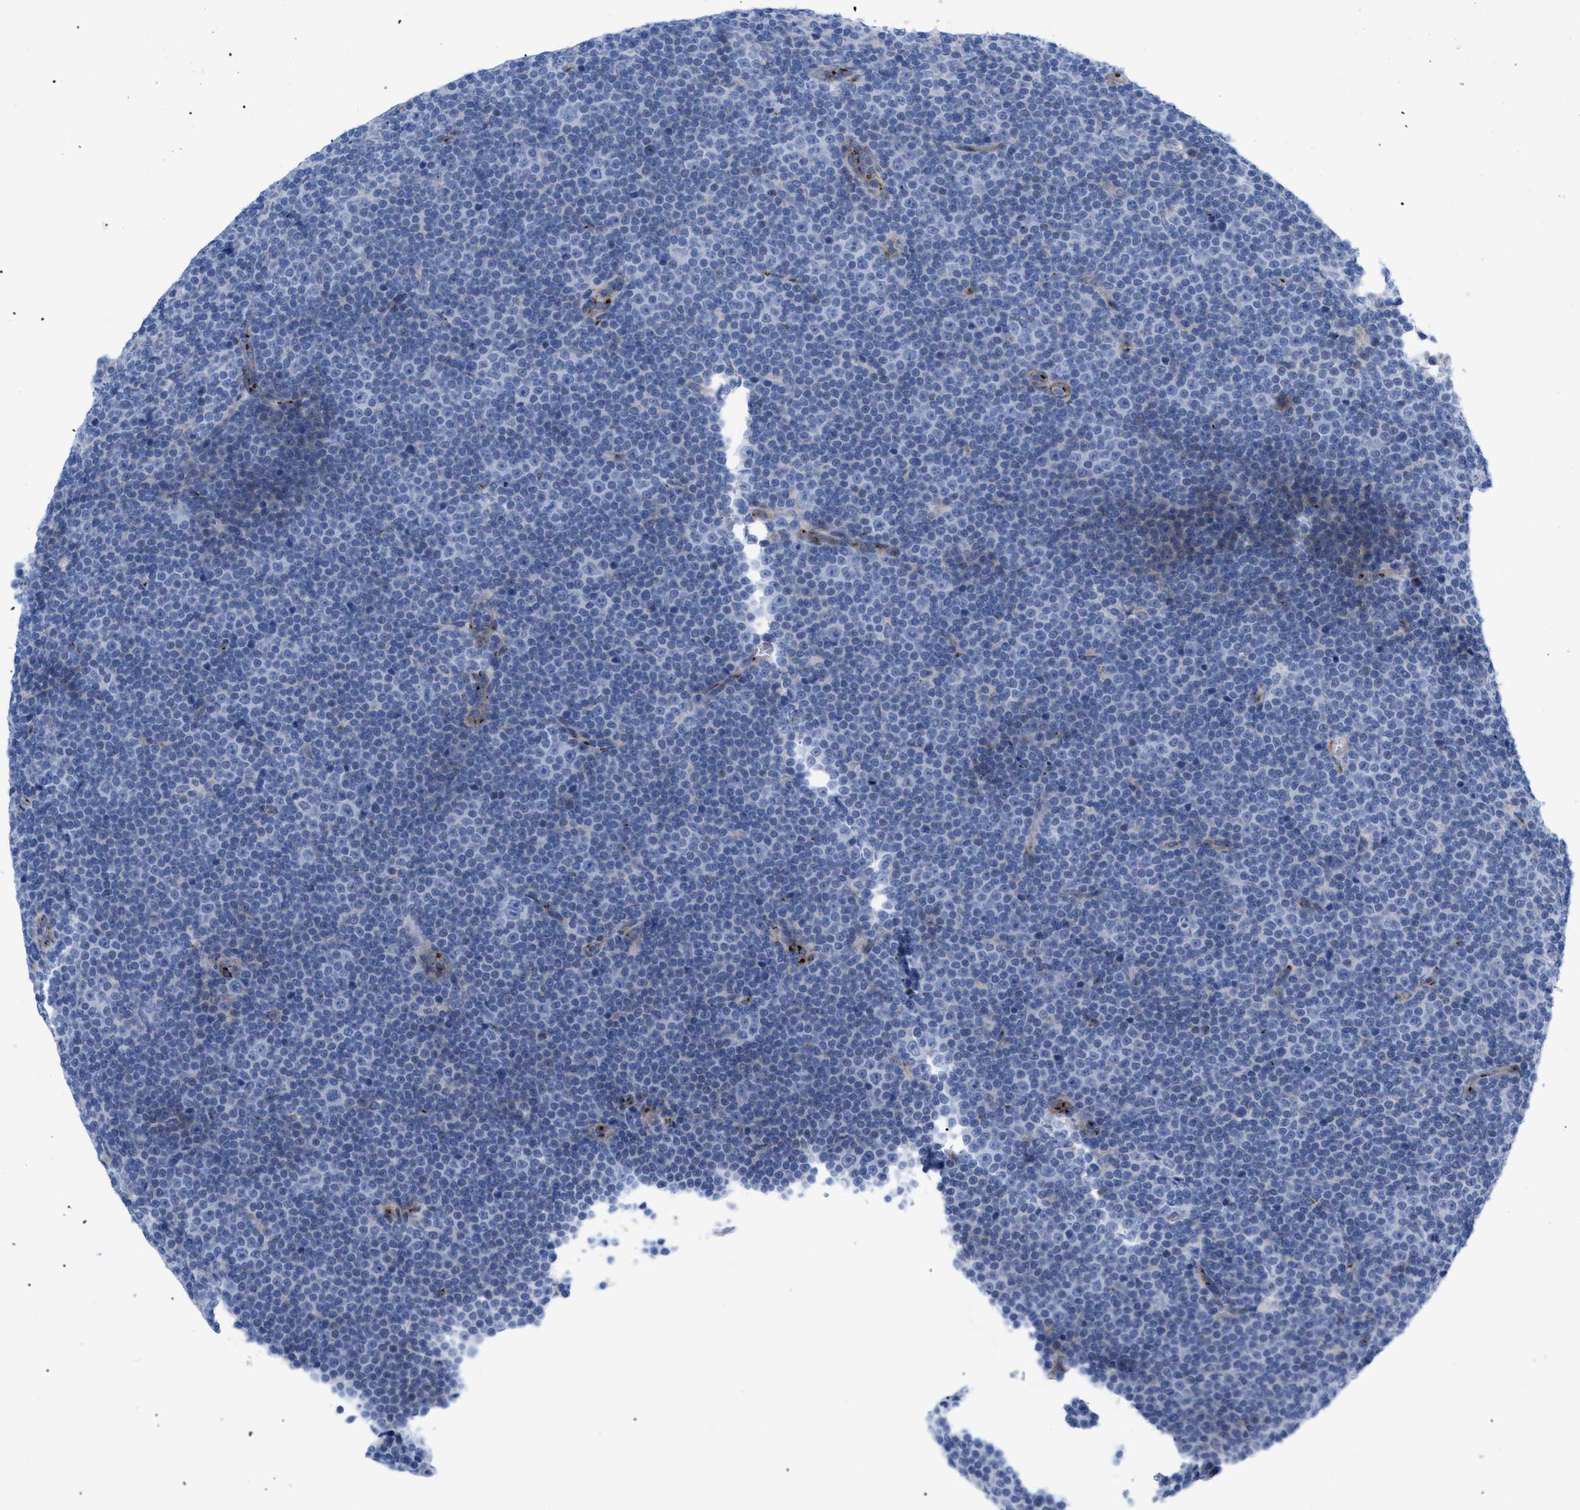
{"staining": {"intensity": "negative", "quantity": "none", "location": "none"}, "tissue": "lymphoma", "cell_type": "Tumor cells", "image_type": "cancer", "snomed": [{"axis": "morphology", "description": "Malignant lymphoma, non-Hodgkin's type, Low grade"}, {"axis": "topography", "description": "Lymph node"}], "caption": "IHC photomicrograph of human malignant lymphoma, non-Hodgkin's type (low-grade) stained for a protein (brown), which displays no positivity in tumor cells.", "gene": "TMEM17", "patient": {"sex": "female", "age": 67}}